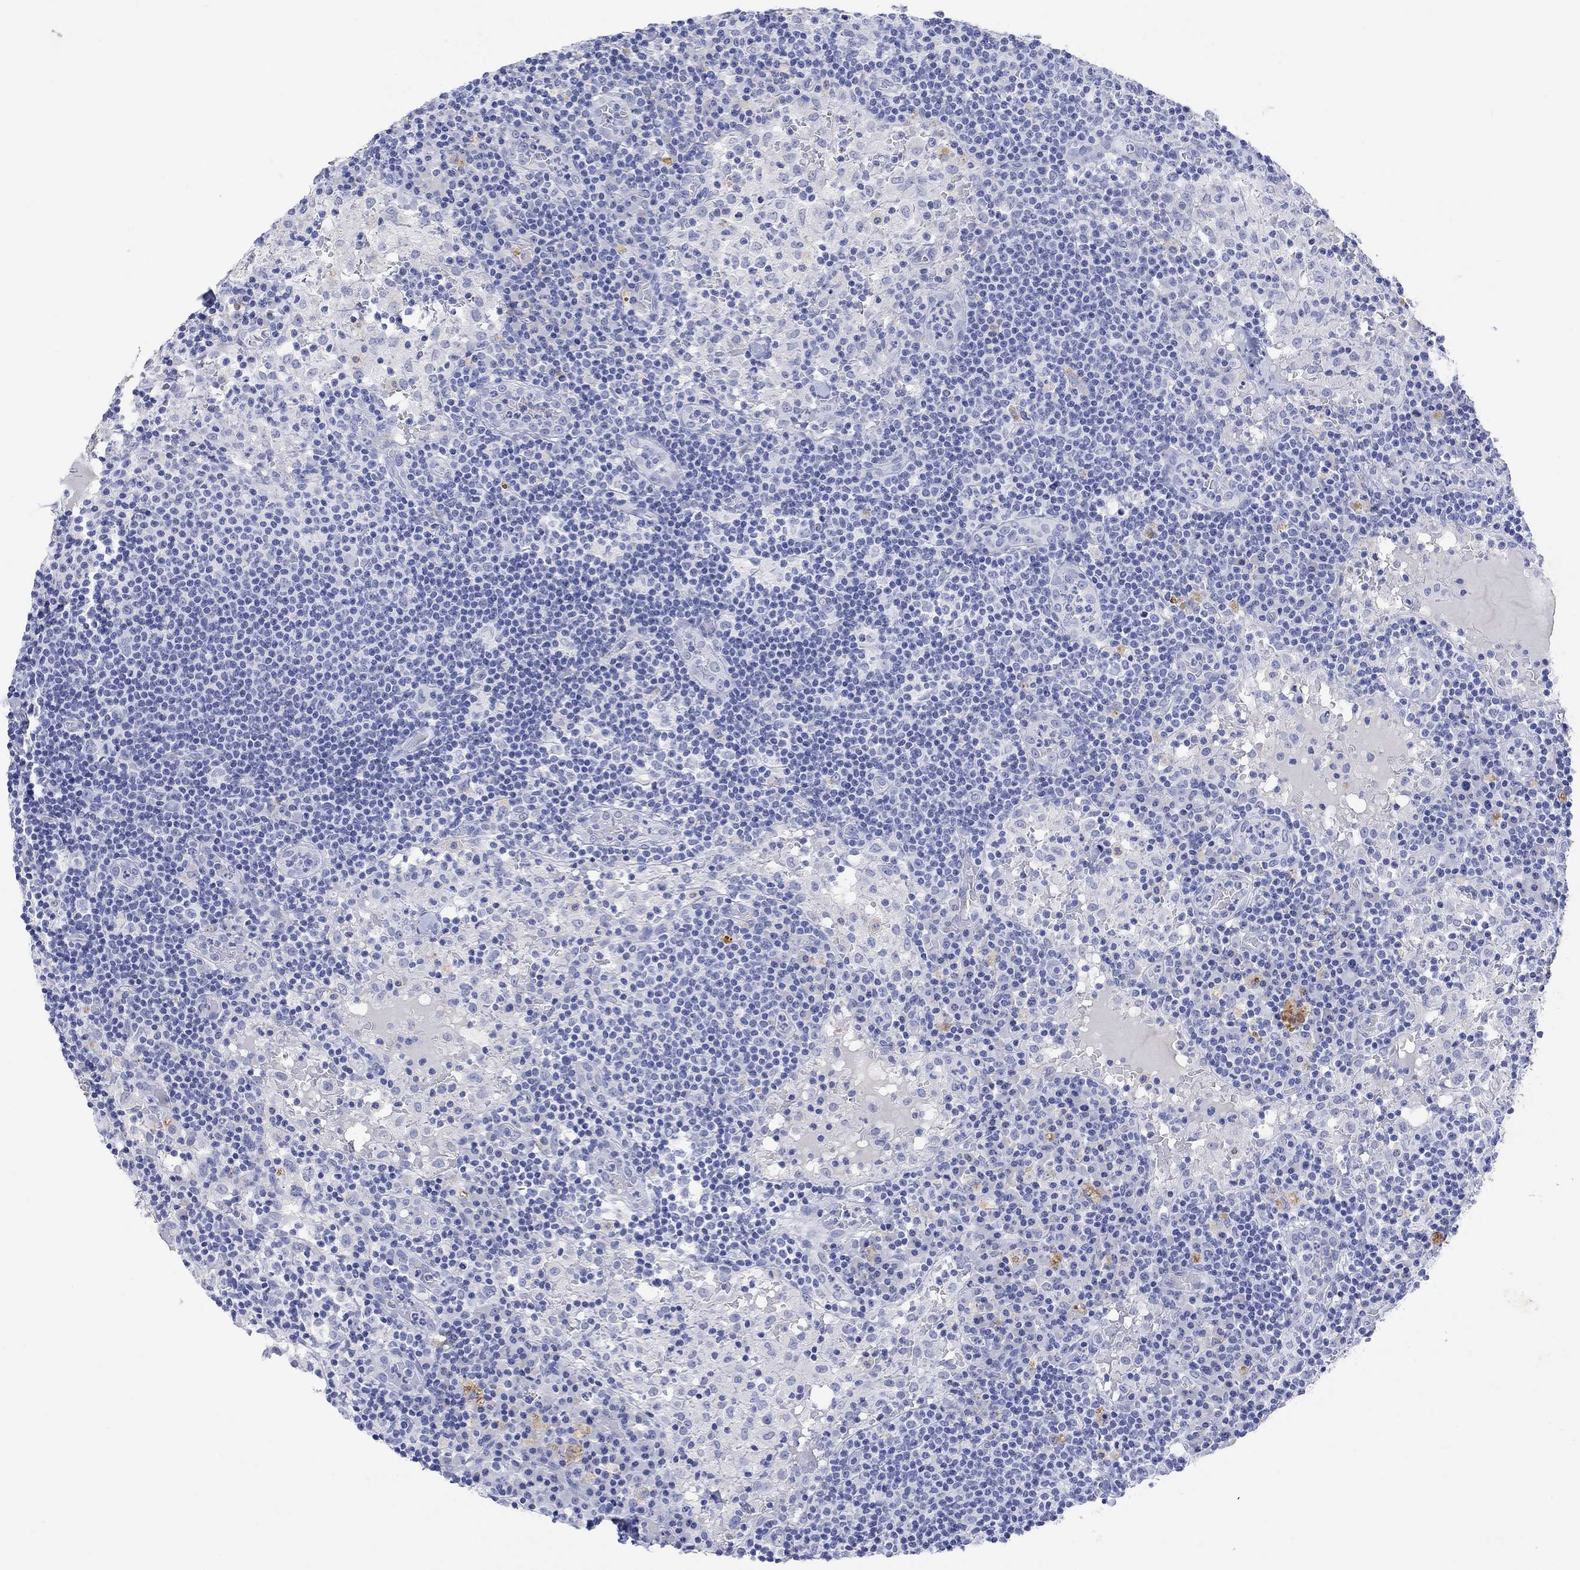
{"staining": {"intensity": "negative", "quantity": "none", "location": "none"}, "tissue": "lymph node", "cell_type": "Germinal center cells", "image_type": "normal", "snomed": [{"axis": "morphology", "description": "Normal tissue, NOS"}, {"axis": "topography", "description": "Lymph node"}], "caption": "Lymph node was stained to show a protein in brown. There is no significant expression in germinal center cells.", "gene": "TYR", "patient": {"sex": "male", "age": 62}}